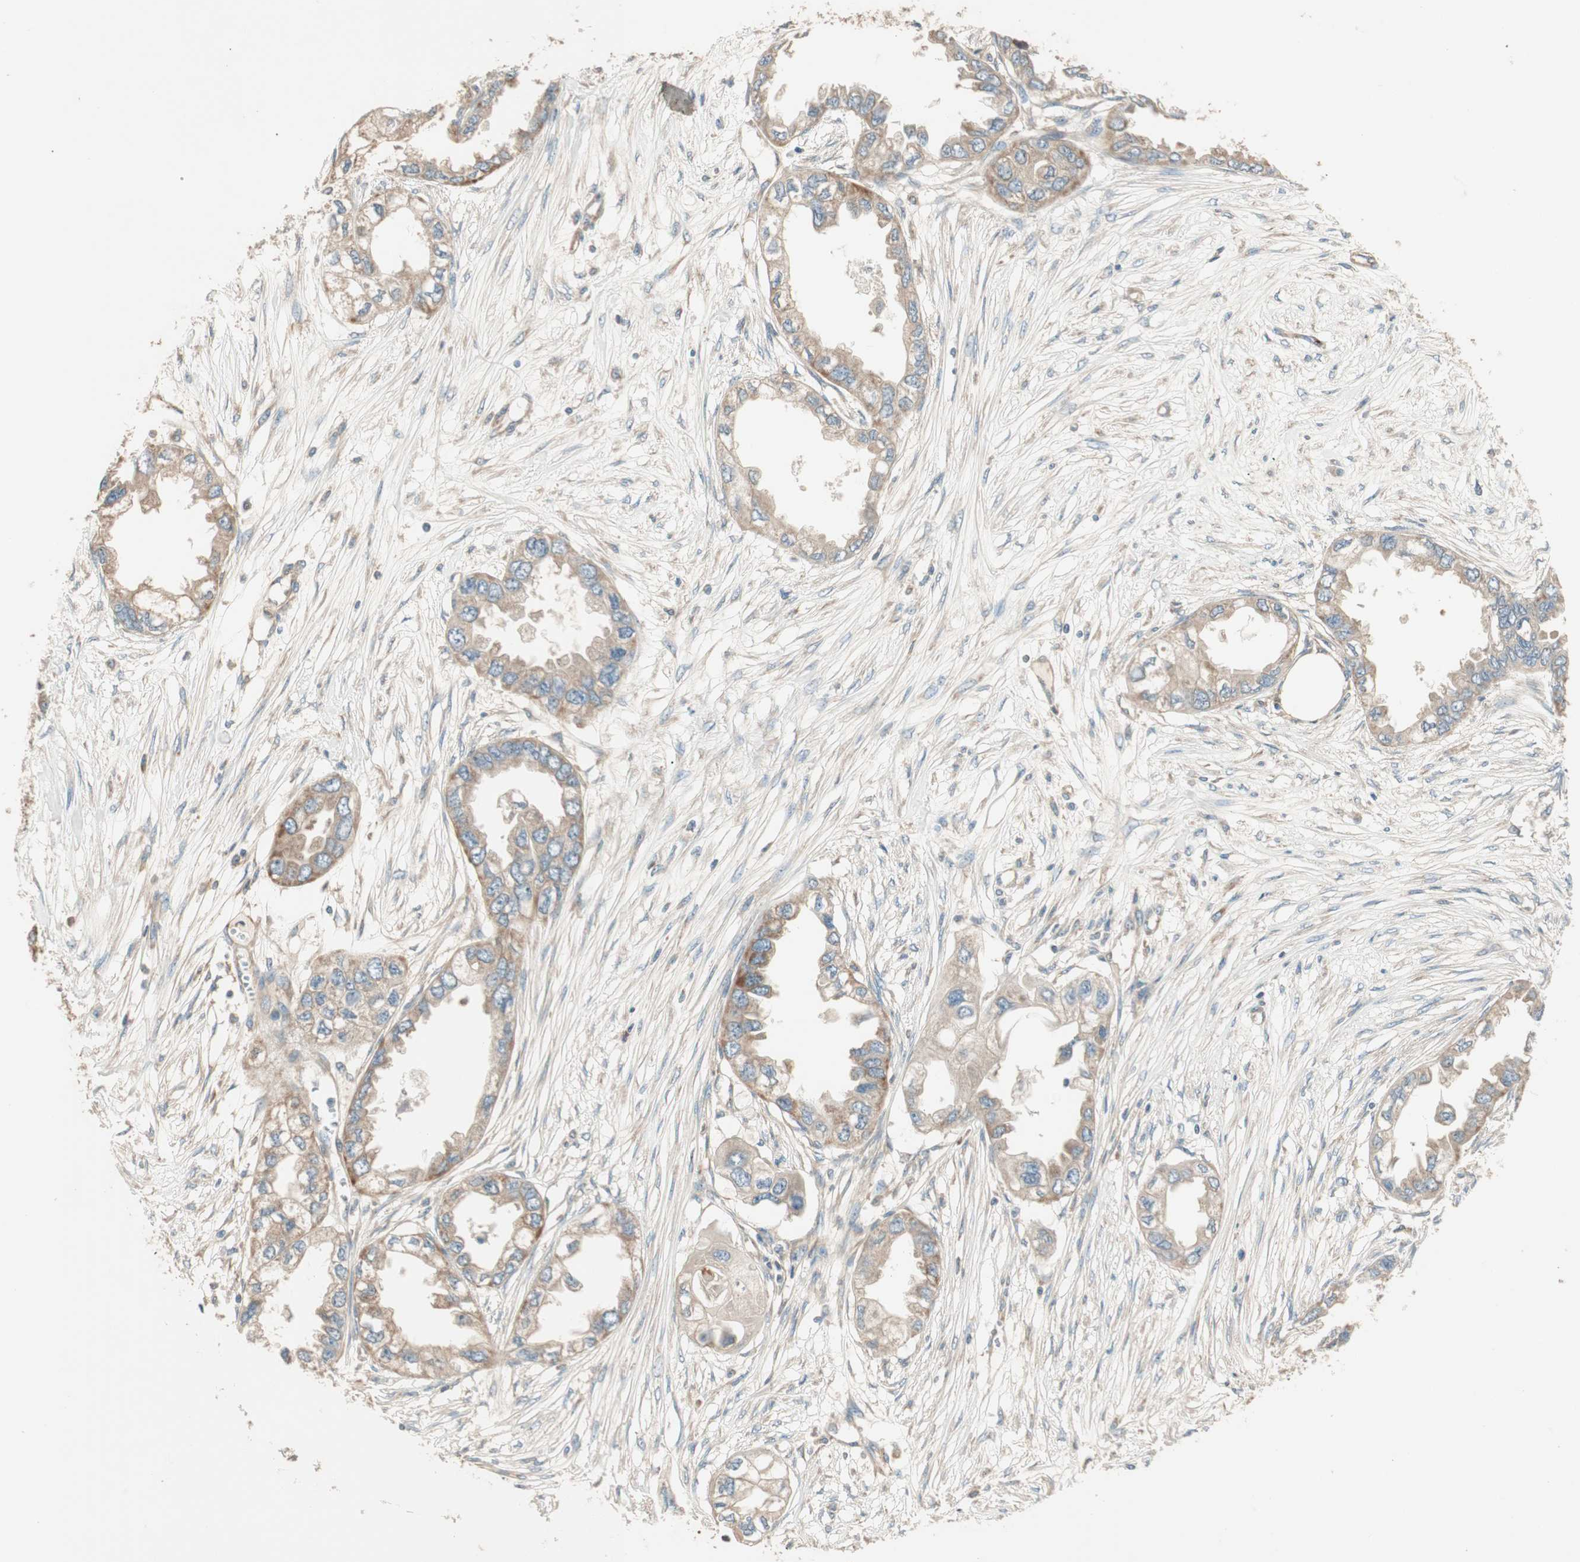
{"staining": {"intensity": "moderate", "quantity": ">75%", "location": "cytoplasmic/membranous"}, "tissue": "endometrial cancer", "cell_type": "Tumor cells", "image_type": "cancer", "snomed": [{"axis": "morphology", "description": "Adenocarcinoma, NOS"}, {"axis": "topography", "description": "Endometrium"}], "caption": "A micrograph of endometrial cancer stained for a protein exhibits moderate cytoplasmic/membranous brown staining in tumor cells. (brown staining indicates protein expression, while blue staining denotes nuclei).", "gene": "CC2D1A", "patient": {"sex": "female", "age": 67}}